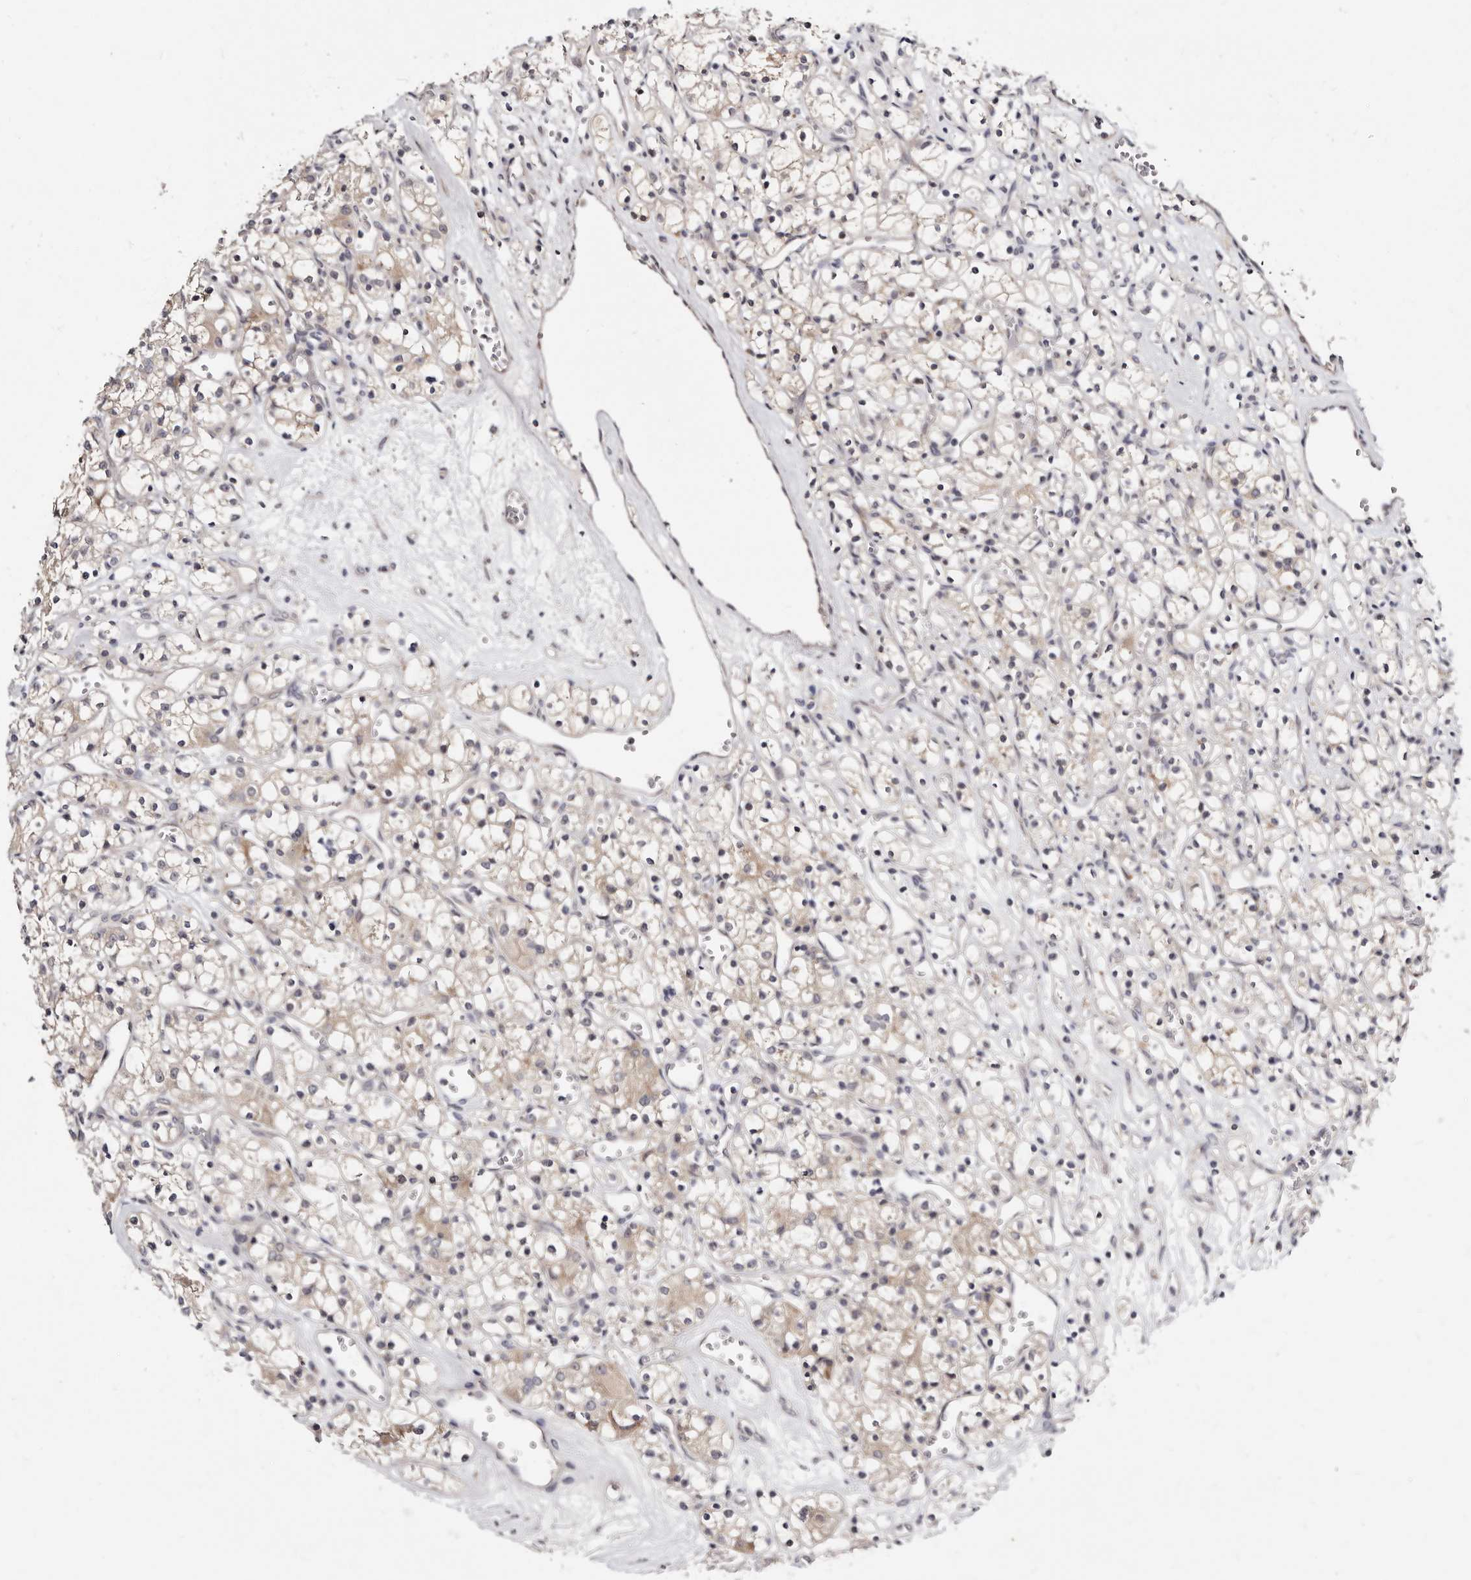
{"staining": {"intensity": "weak", "quantity": "25%-75%", "location": "cytoplasmic/membranous"}, "tissue": "renal cancer", "cell_type": "Tumor cells", "image_type": "cancer", "snomed": [{"axis": "morphology", "description": "Adenocarcinoma, NOS"}, {"axis": "topography", "description": "Kidney"}], "caption": "The immunohistochemical stain labels weak cytoplasmic/membranous staining in tumor cells of renal cancer tissue. The protein of interest is stained brown, and the nuclei are stained in blue (DAB IHC with brightfield microscopy, high magnification).", "gene": "KLHL4", "patient": {"sex": "female", "age": 59}}